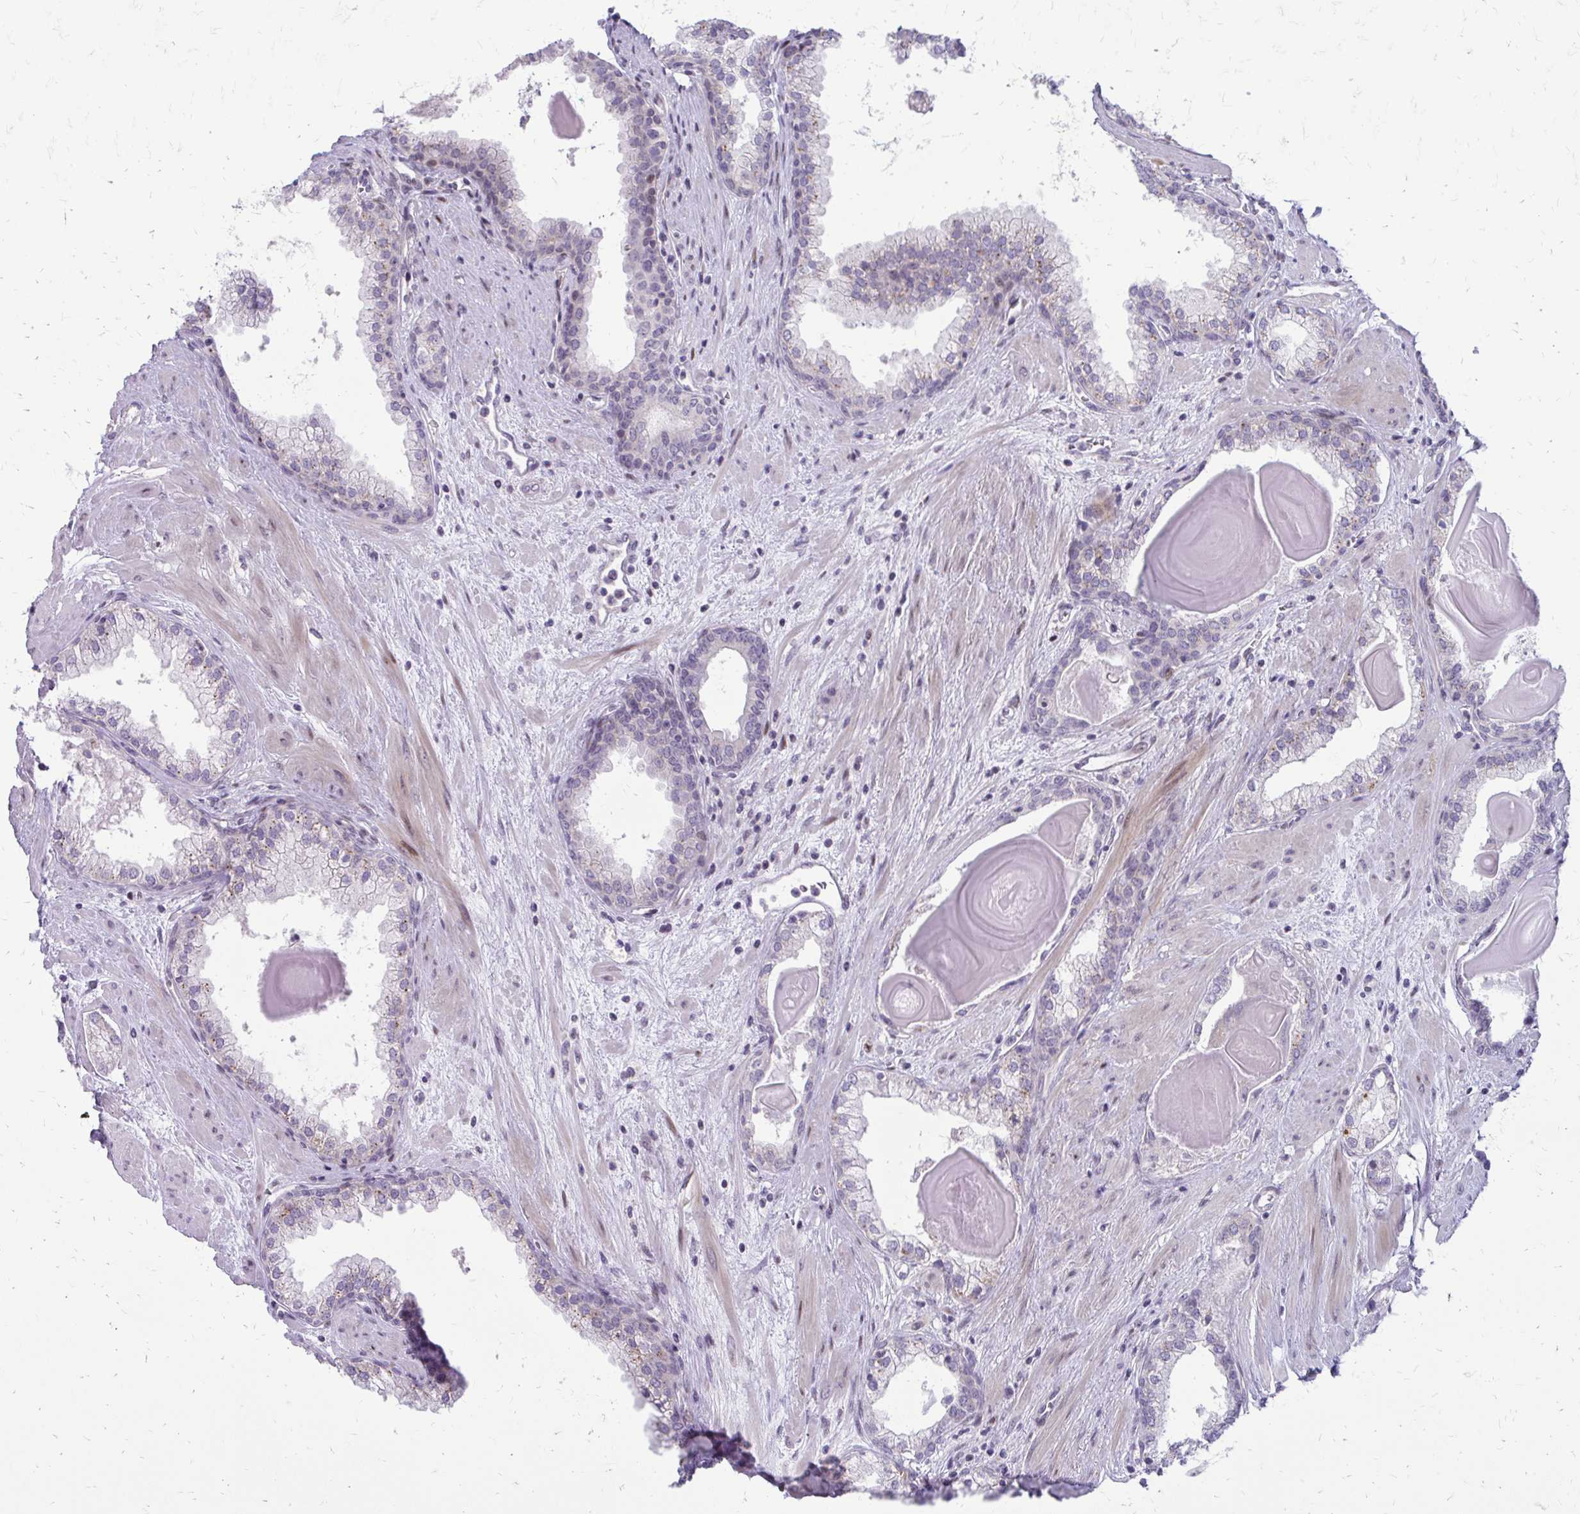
{"staining": {"intensity": "negative", "quantity": "none", "location": "none"}, "tissue": "prostate cancer", "cell_type": "Tumor cells", "image_type": "cancer", "snomed": [{"axis": "morphology", "description": "Adenocarcinoma, Low grade"}, {"axis": "topography", "description": "Prostate"}], "caption": "Immunohistochemistry image of human low-grade adenocarcinoma (prostate) stained for a protein (brown), which demonstrates no staining in tumor cells.", "gene": "PPDPFL", "patient": {"sex": "male", "age": 64}}